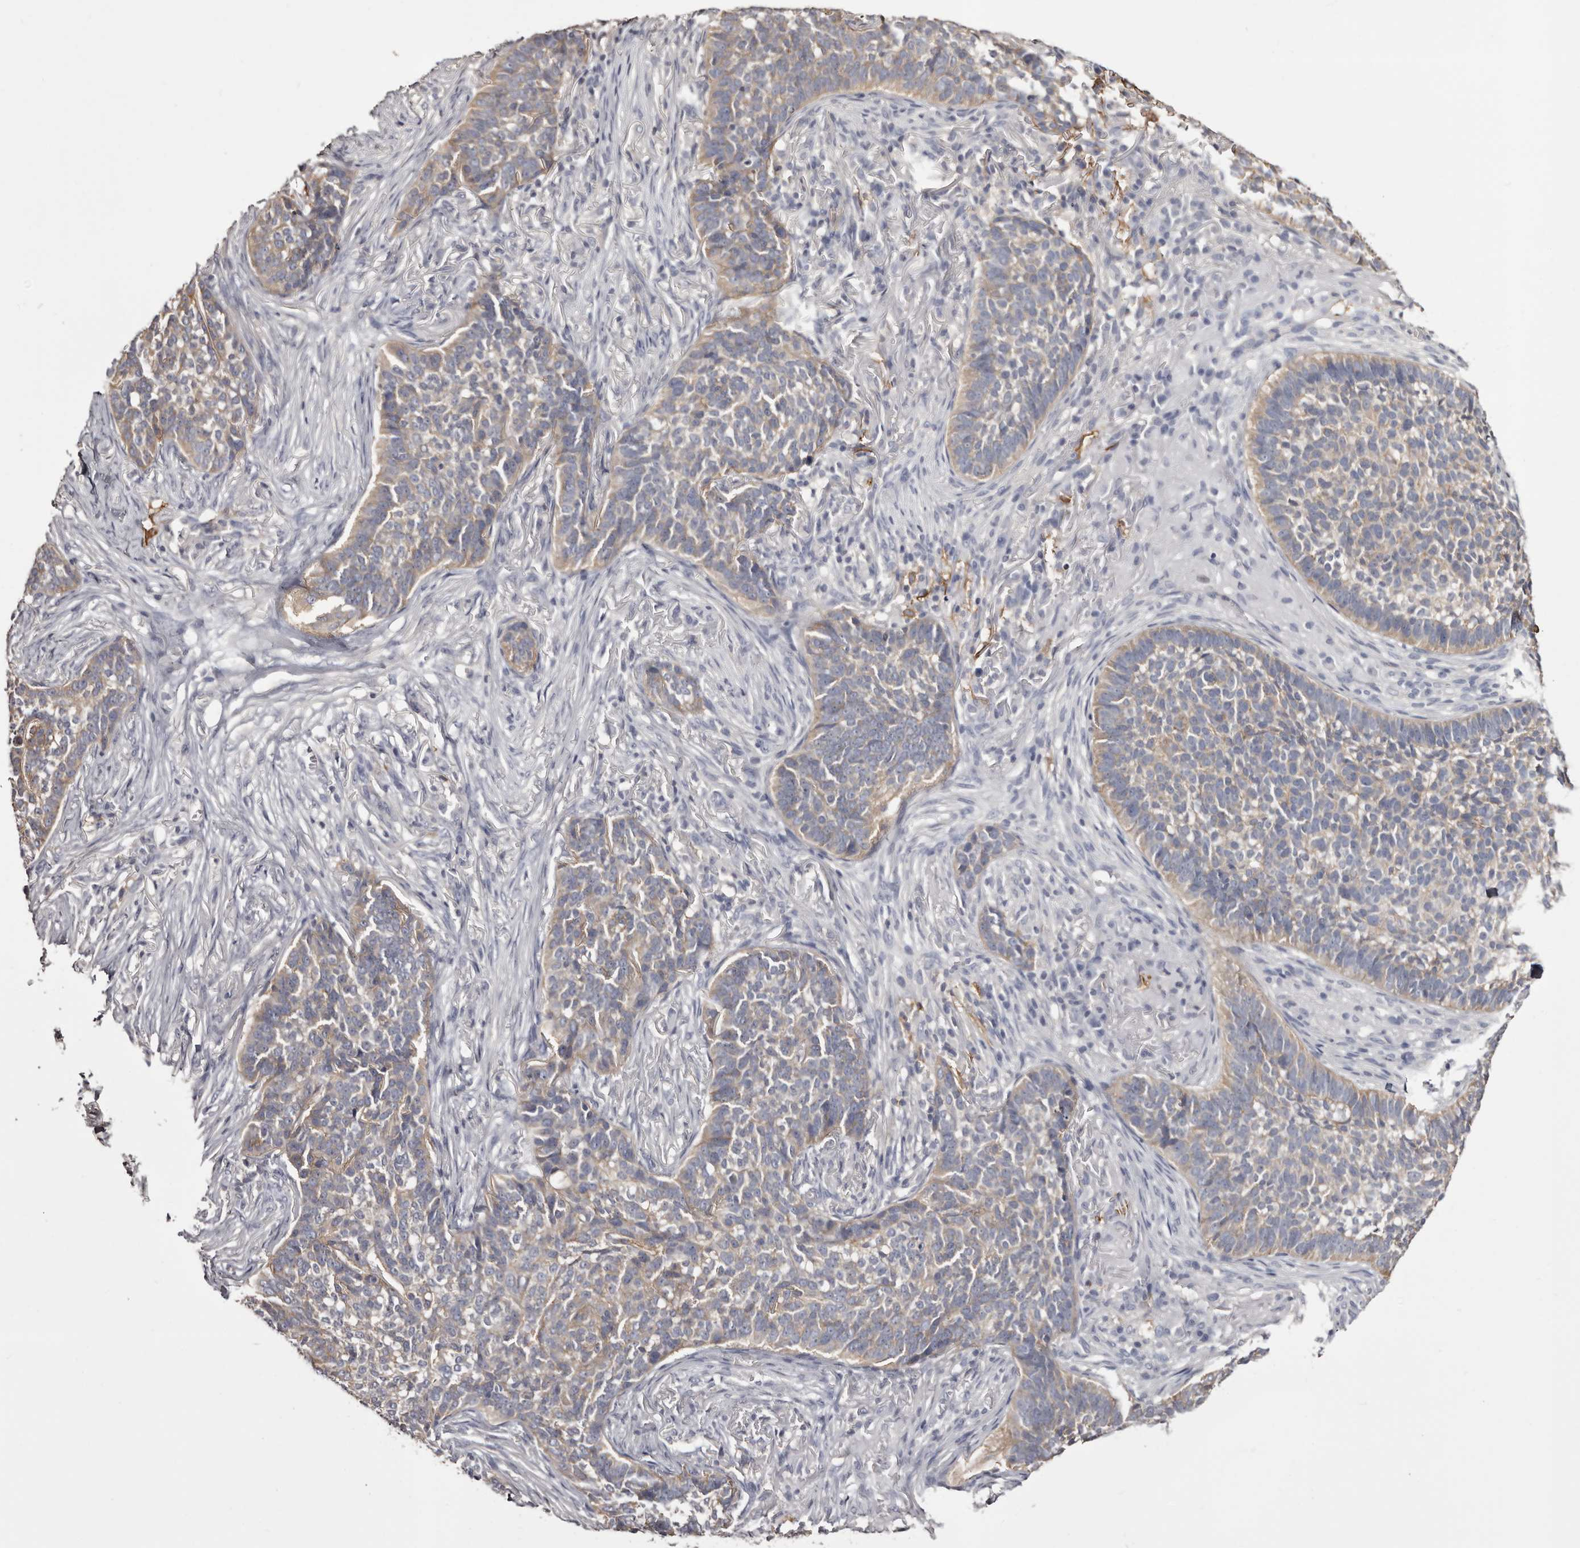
{"staining": {"intensity": "weak", "quantity": ">75%", "location": "cytoplasmic/membranous"}, "tissue": "skin cancer", "cell_type": "Tumor cells", "image_type": "cancer", "snomed": [{"axis": "morphology", "description": "Basal cell carcinoma"}, {"axis": "topography", "description": "Skin"}], "caption": "Immunohistochemistry staining of skin basal cell carcinoma, which reveals low levels of weak cytoplasmic/membranous positivity in approximately >75% of tumor cells indicating weak cytoplasmic/membranous protein expression. The staining was performed using DAB (brown) for protein detection and nuclei were counterstained in hematoxylin (blue).", "gene": "LAD1", "patient": {"sex": "male", "age": 85}}